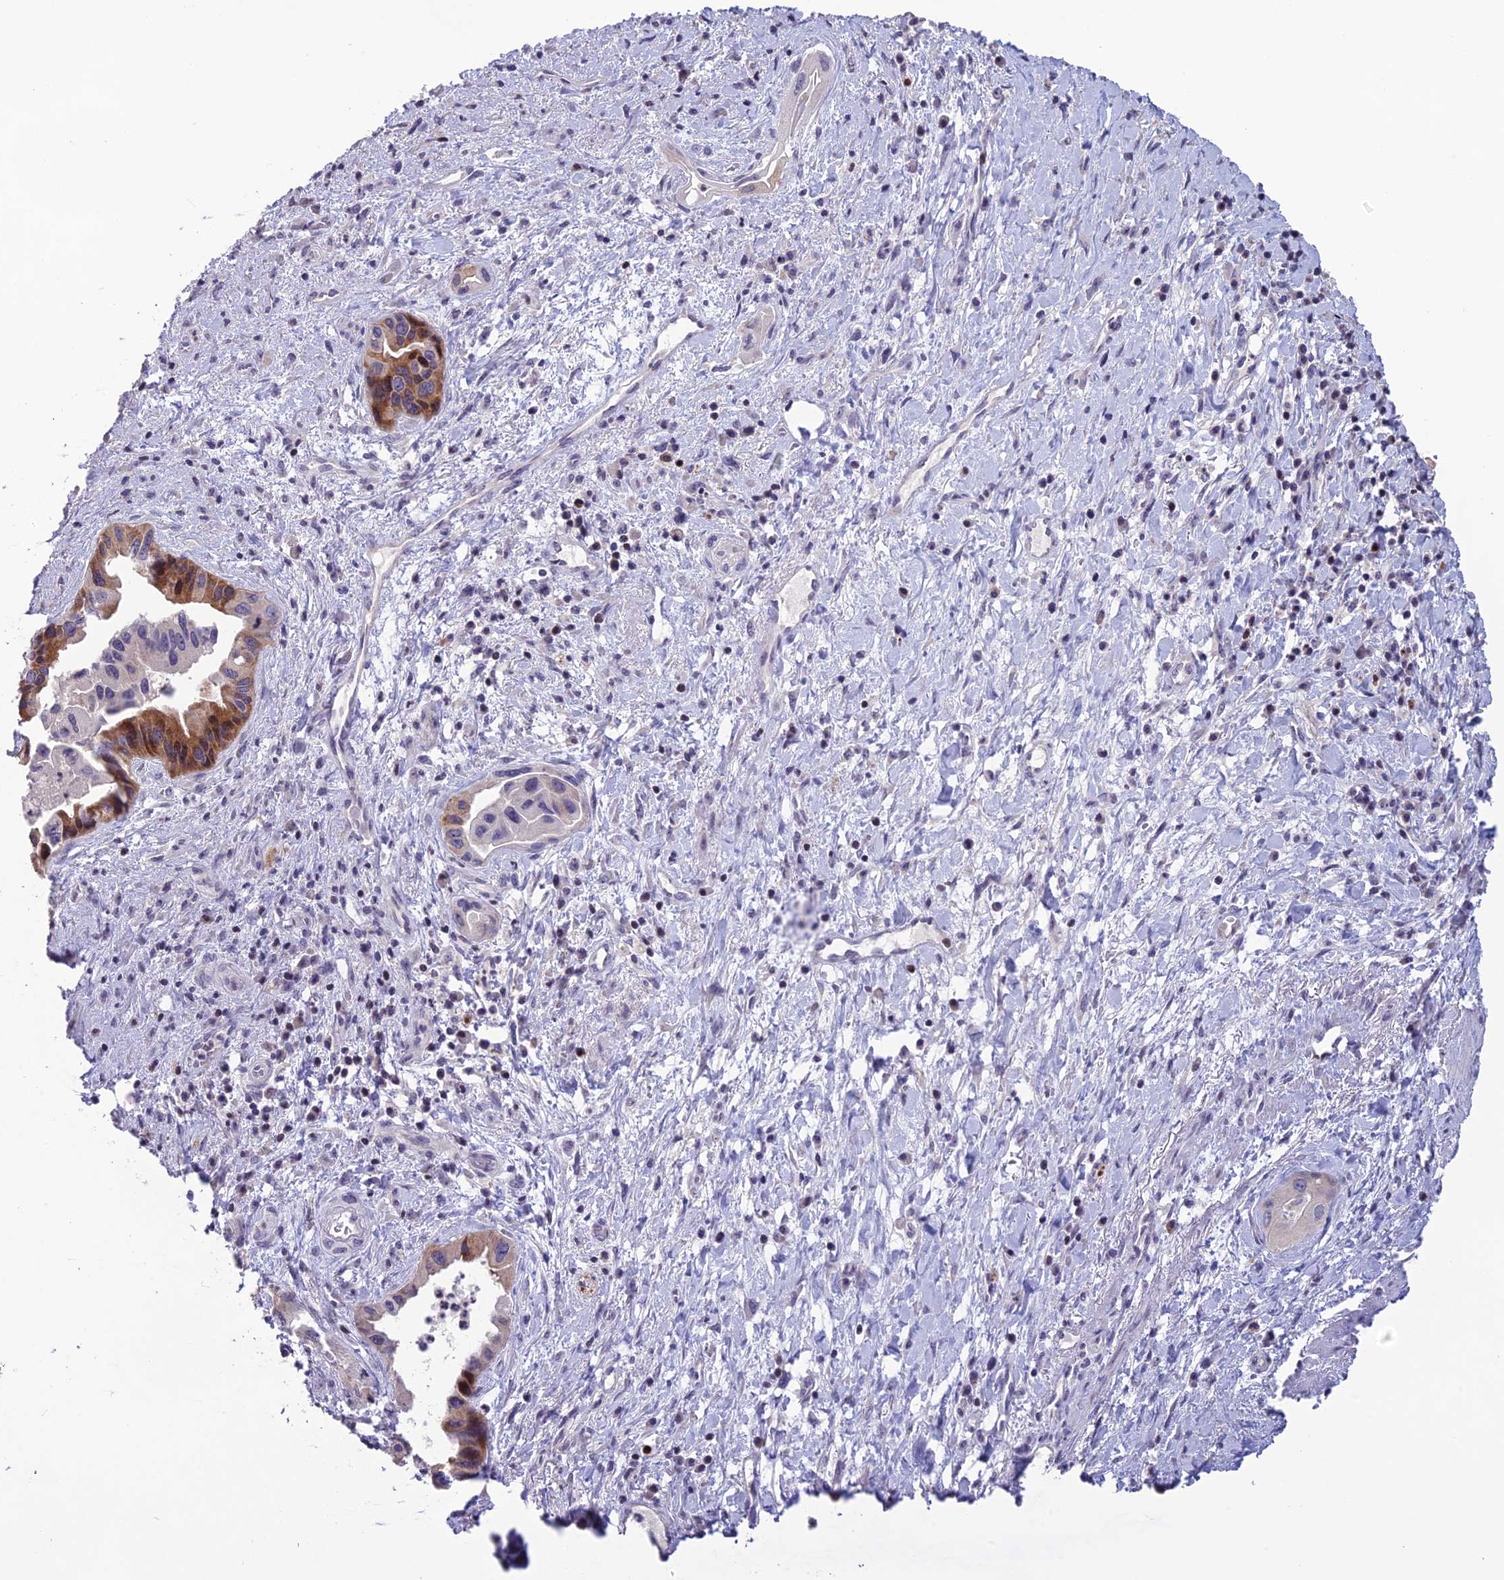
{"staining": {"intensity": "moderate", "quantity": "25%-75%", "location": "cytoplasmic/membranous"}, "tissue": "pancreatic cancer", "cell_type": "Tumor cells", "image_type": "cancer", "snomed": [{"axis": "morphology", "description": "Adenocarcinoma, NOS"}, {"axis": "topography", "description": "Pancreas"}], "caption": "High-power microscopy captured an immunohistochemistry (IHC) histopathology image of pancreatic adenocarcinoma, revealing moderate cytoplasmic/membranous positivity in approximately 25%-75% of tumor cells. (DAB IHC with brightfield microscopy, high magnification).", "gene": "TMEM134", "patient": {"sex": "female", "age": 77}}